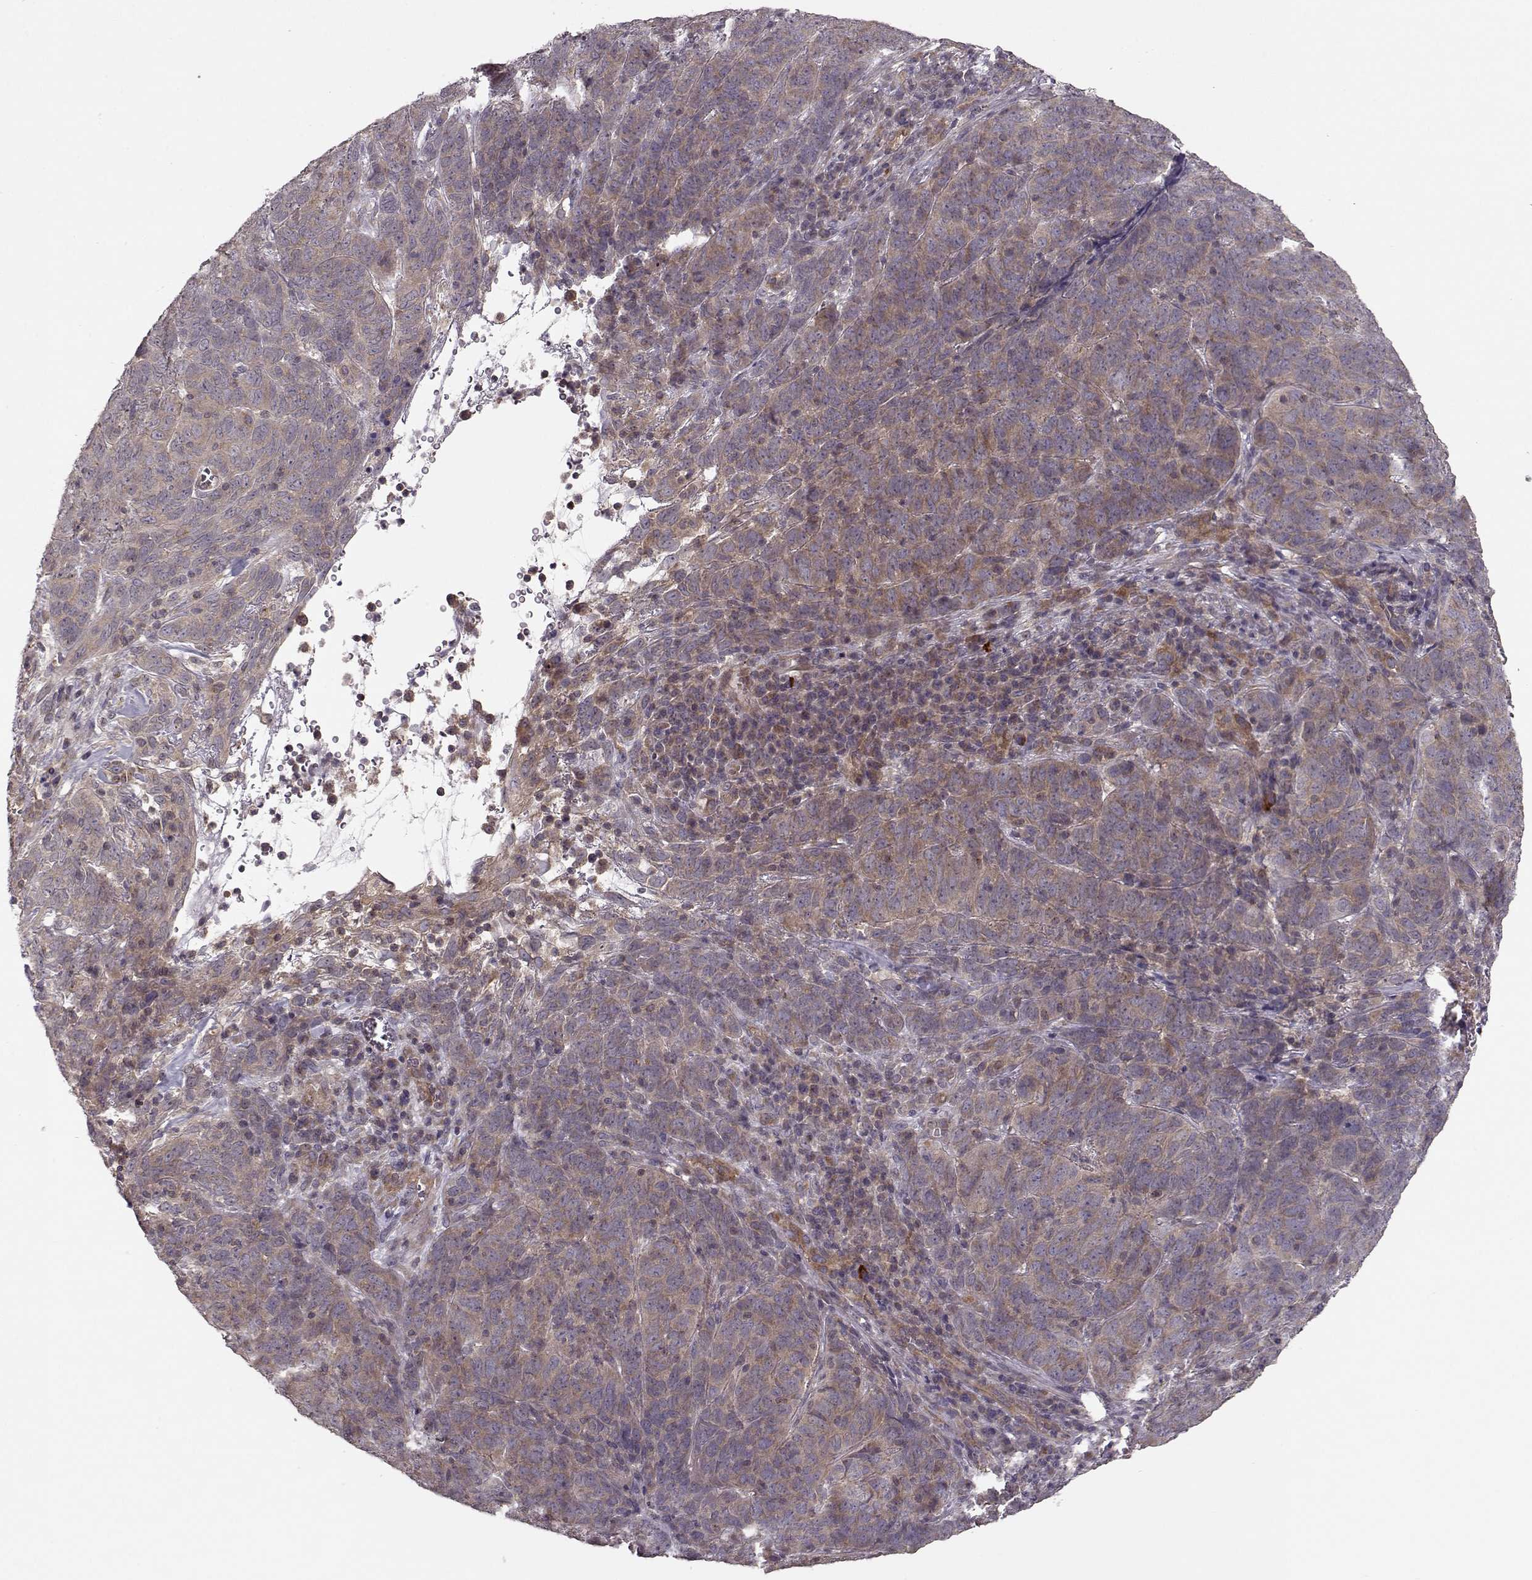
{"staining": {"intensity": "moderate", "quantity": "<25%", "location": "cytoplasmic/membranous"}, "tissue": "skin cancer", "cell_type": "Tumor cells", "image_type": "cancer", "snomed": [{"axis": "morphology", "description": "Squamous cell carcinoma, NOS"}, {"axis": "topography", "description": "Skin"}, {"axis": "topography", "description": "Anal"}], "caption": "An IHC image of neoplastic tissue is shown. Protein staining in brown shows moderate cytoplasmic/membranous positivity in skin cancer (squamous cell carcinoma) within tumor cells.", "gene": "SLAIN2", "patient": {"sex": "female", "age": 51}}